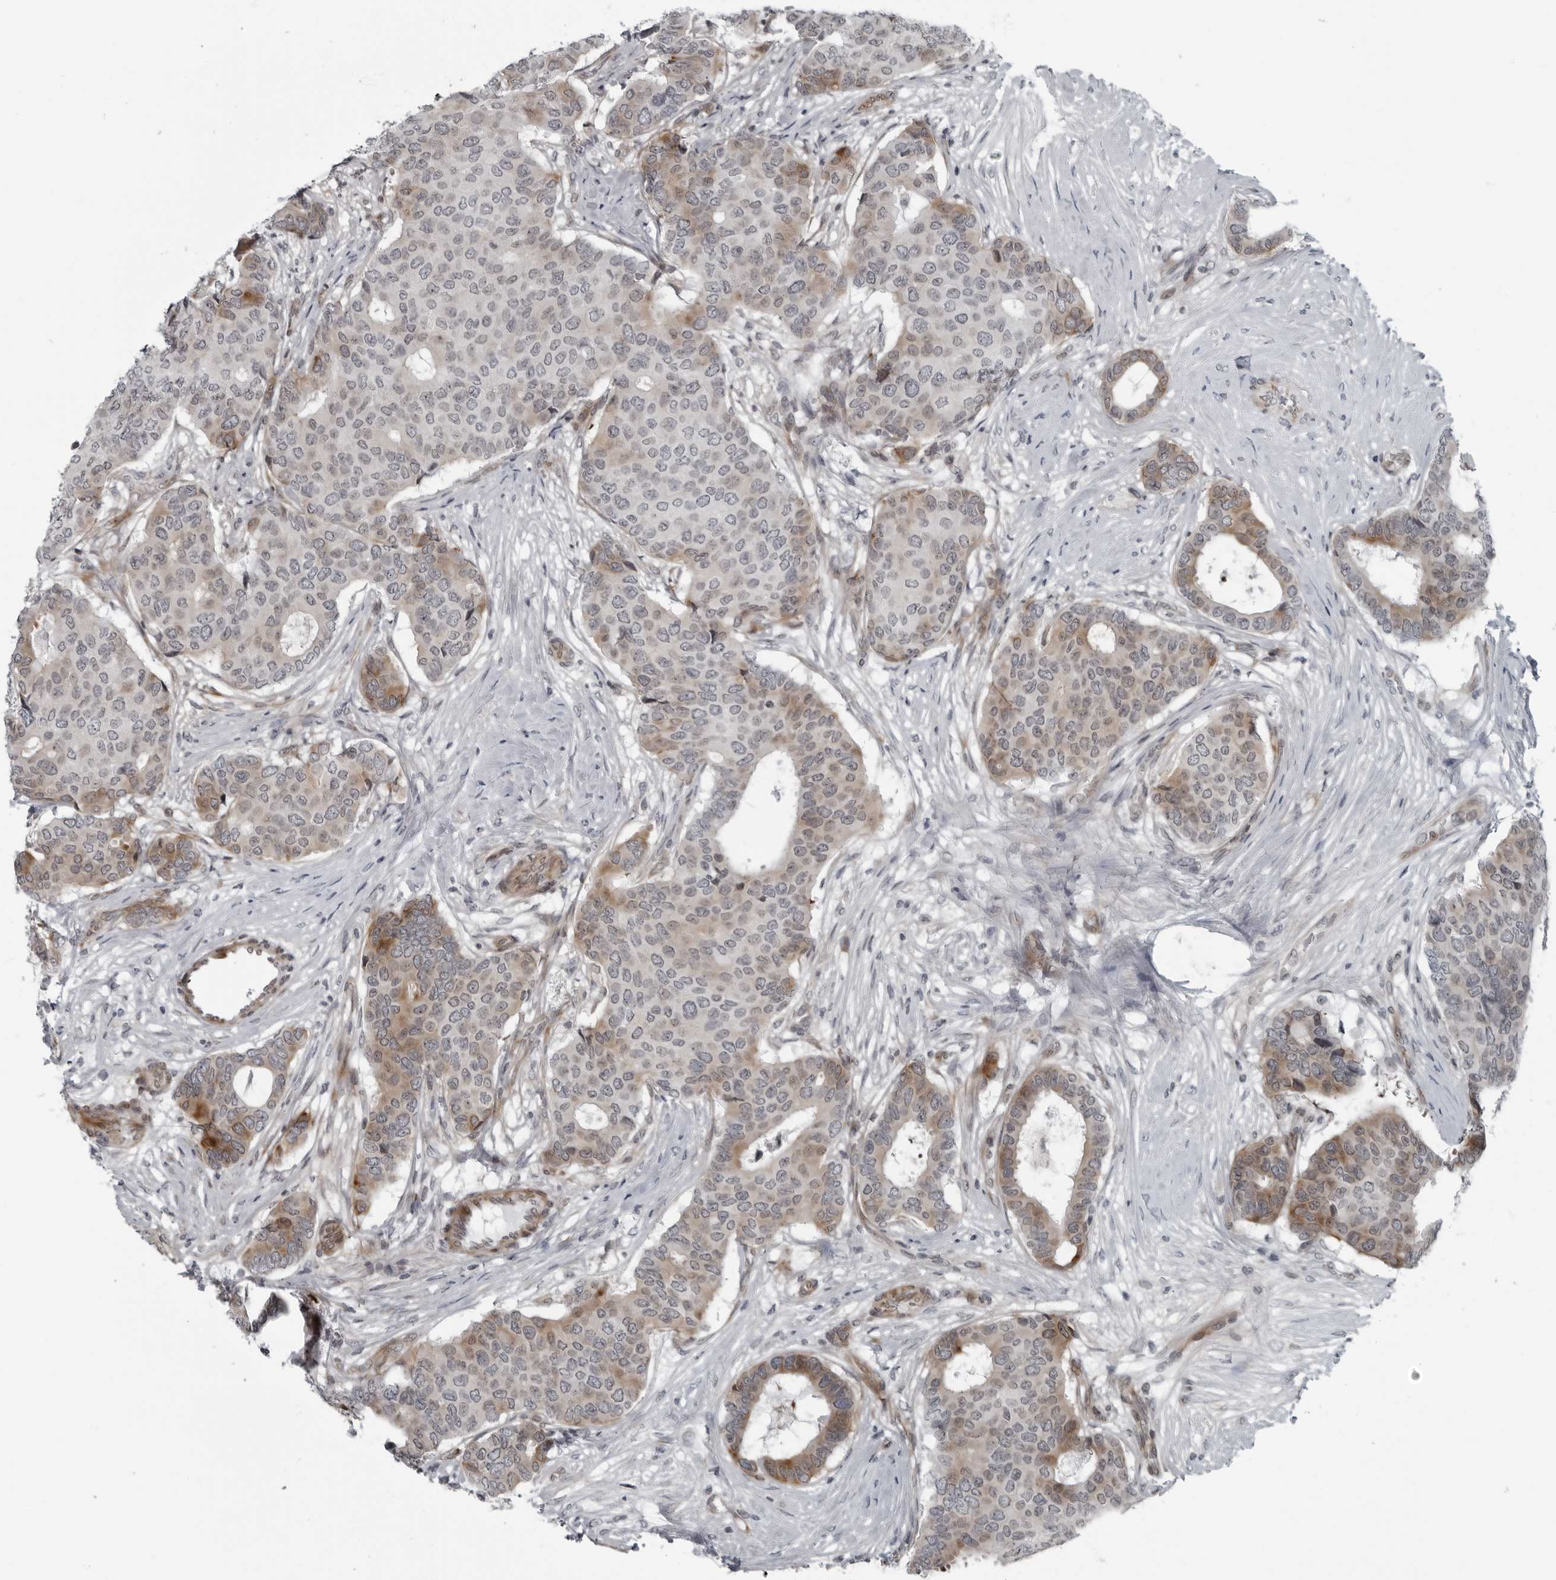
{"staining": {"intensity": "moderate", "quantity": "<25%", "location": "cytoplasmic/membranous"}, "tissue": "breast cancer", "cell_type": "Tumor cells", "image_type": "cancer", "snomed": [{"axis": "morphology", "description": "Duct carcinoma"}, {"axis": "topography", "description": "Breast"}], "caption": "About <25% of tumor cells in breast cancer reveal moderate cytoplasmic/membranous protein expression as visualized by brown immunohistochemical staining.", "gene": "FAM102B", "patient": {"sex": "female", "age": 75}}